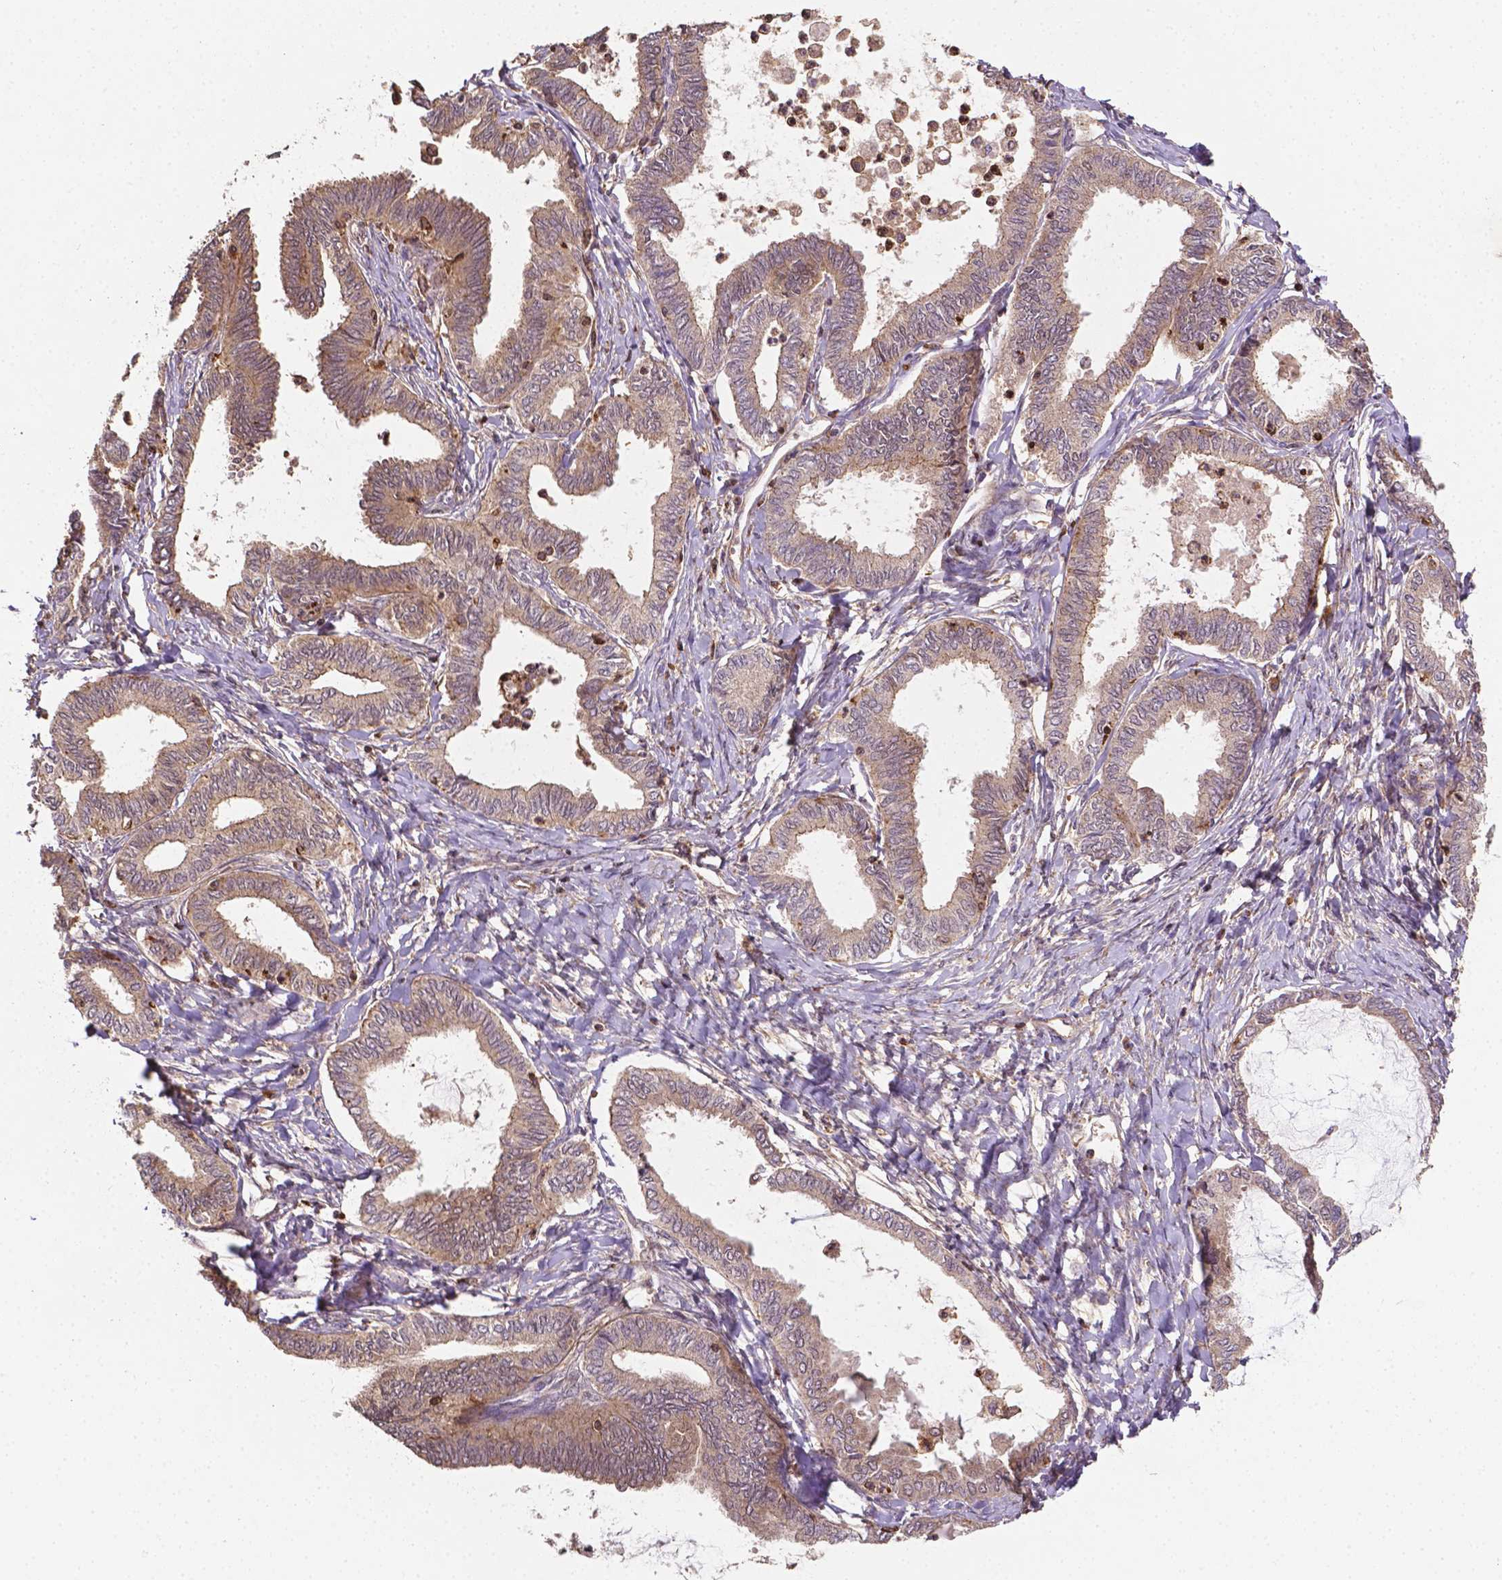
{"staining": {"intensity": "weak", "quantity": "25%-75%", "location": "cytoplasmic/membranous"}, "tissue": "ovarian cancer", "cell_type": "Tumor cells", "image_type": "cancer", "snomed": [{"axis": "morphology", "description": "Carcinoma, endometroid"}, {"axis": "topography", "description": "Ovary"}], "caption": "Protein staining by immunohistochemistry exhibits weak cytoplasmic/membranous positivity in approximately 25%-75% of tumor cells in ovarian endometroid carcinoma. (Stains: DAB (3,3'-diaminobenzidine) in brown, nuclei in blue, Microscopy: brightfield microscopy at high magnification).", "gene": "ZMYND19", "patient": {"sex": "female", "age": 70}}